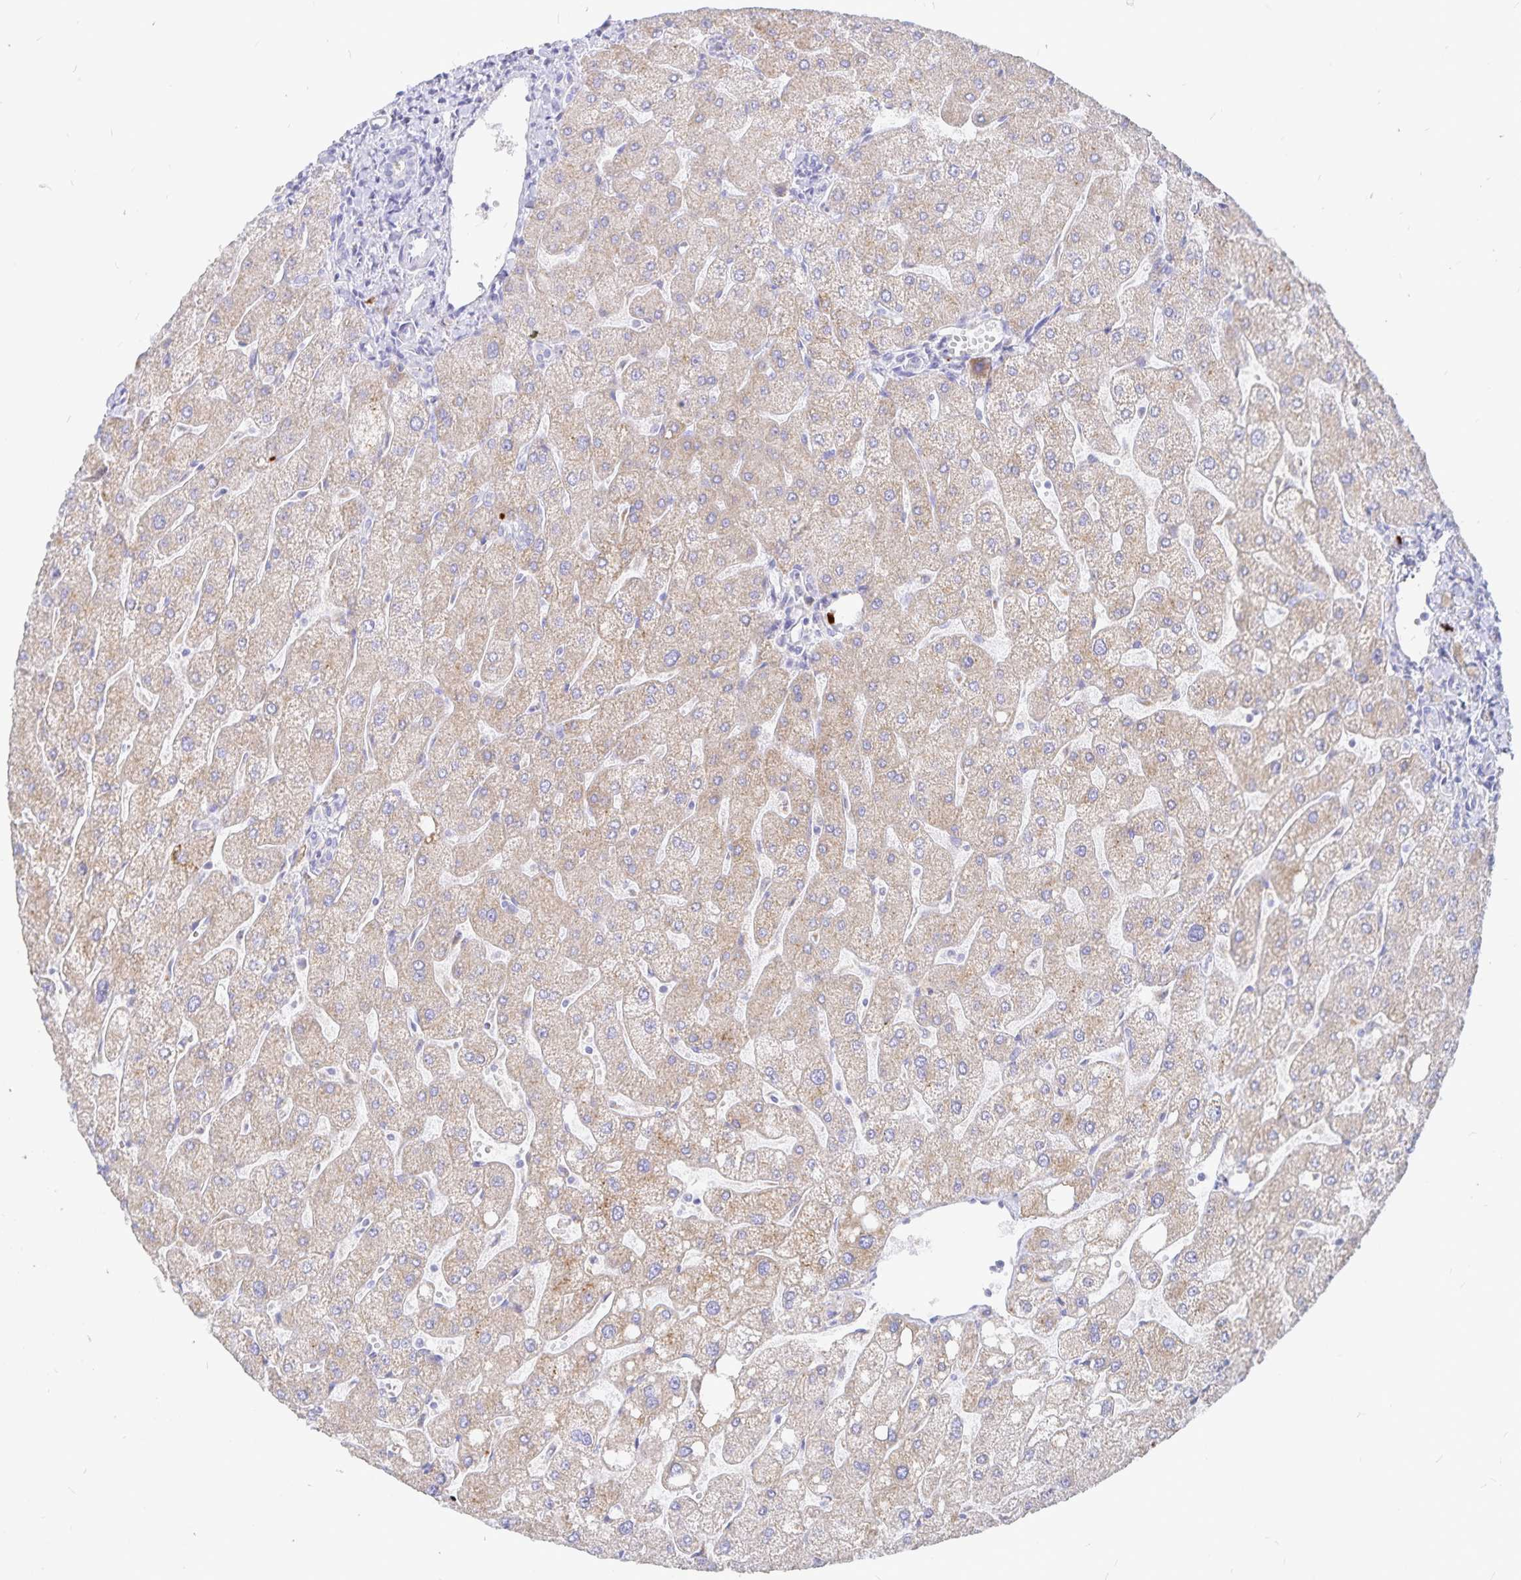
{"staining": {"intensity": "negative", "quantity": "none", "location": "none"}, "tissue": "liver", "cell_type": "Cholangiocytes", "image_type": "normal", "snomed": [{"axis": "morphology", "description": "Normal tissue, NOS"}, {"axis": "topography", "description": "Liver"}], "caption": "This is a image of IHC staining of normal liver, which shows no positivity in cholangiocytes.", "gene": "PKHD1", "patient": {"sex": "male", "age": 67}}